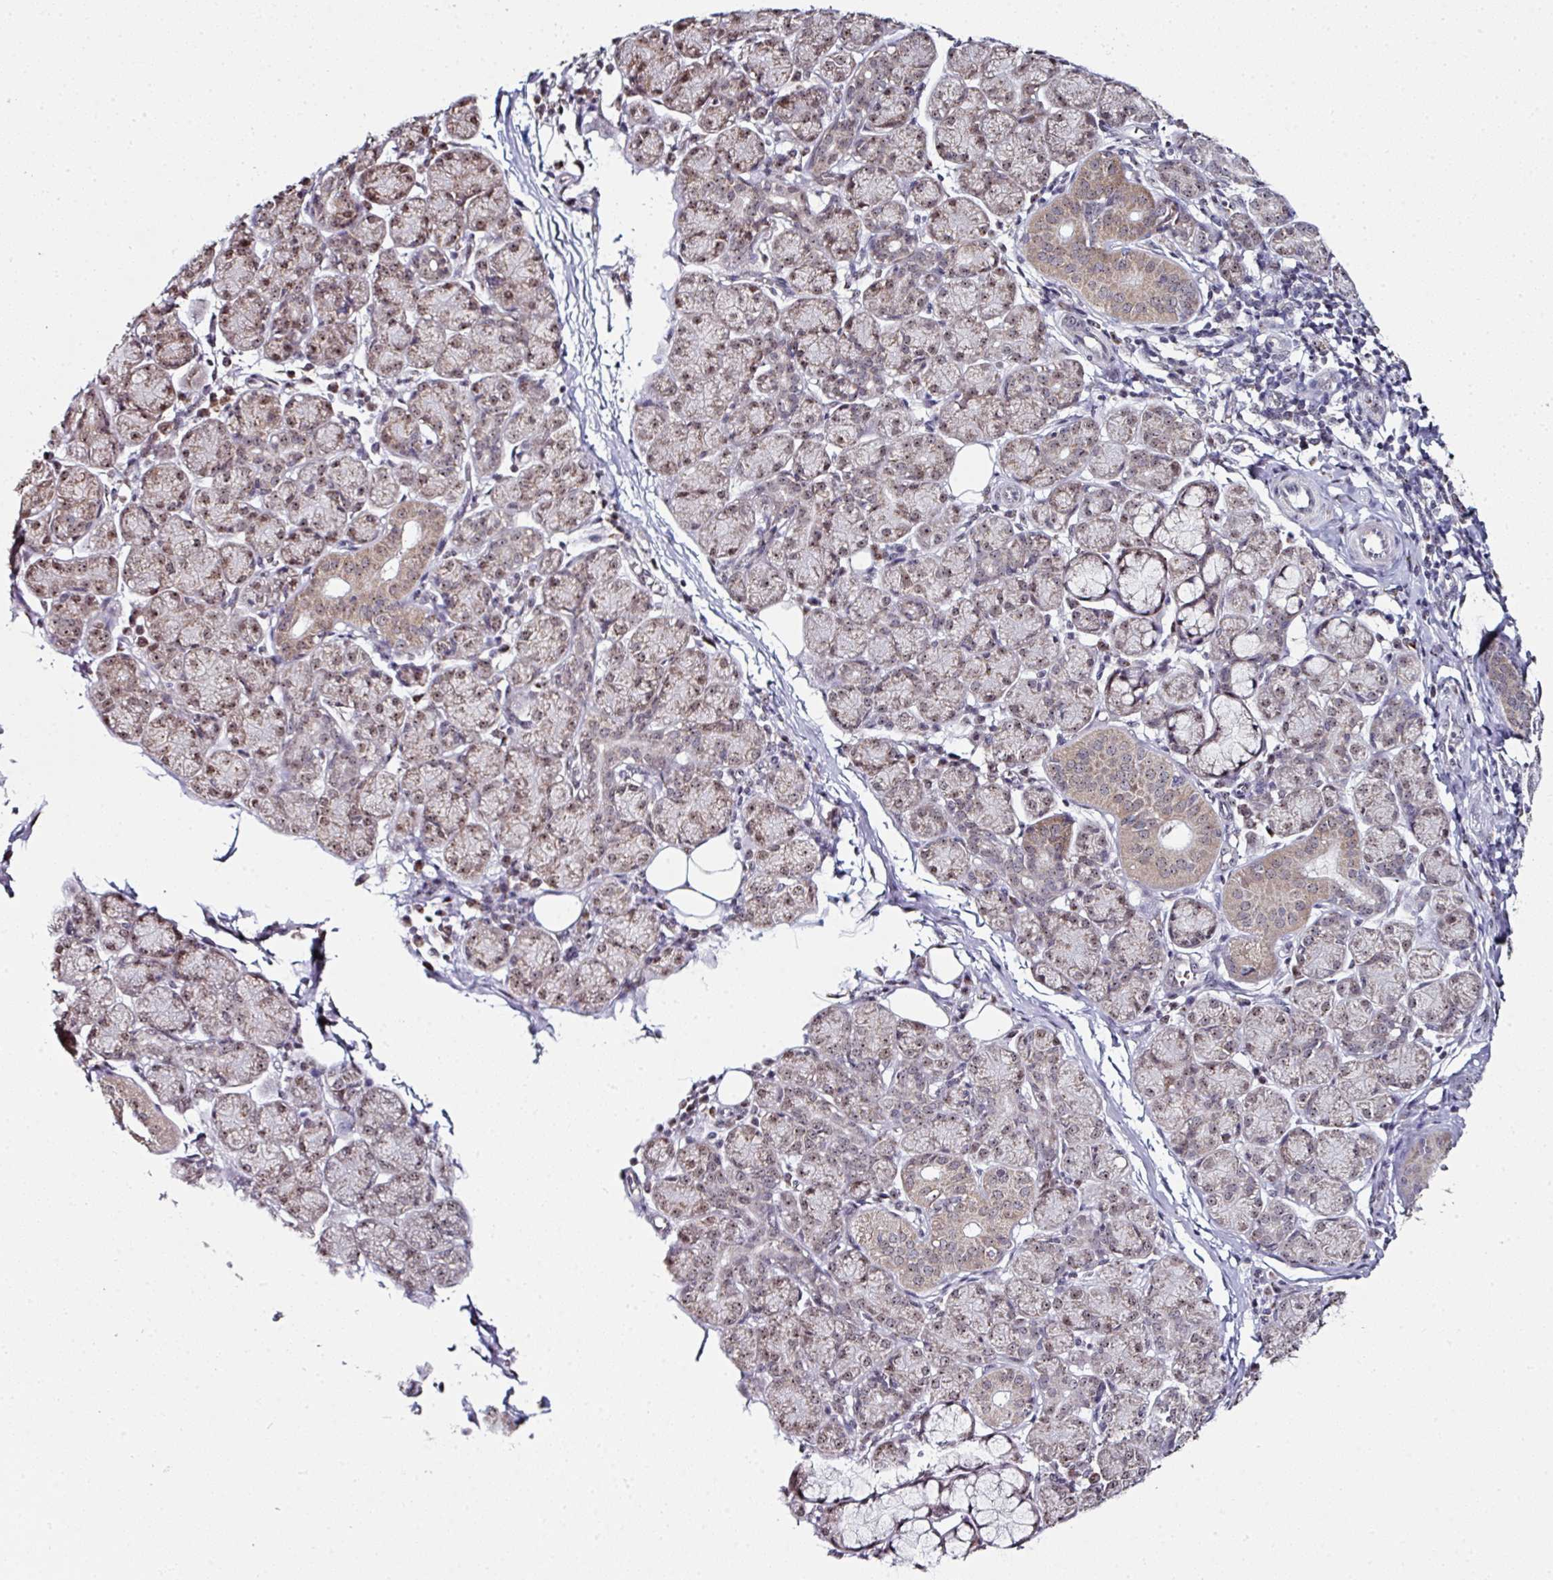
{"staining": {"intensity": "weak", "quantity": "25%-75%", "location": "cytoplasmic/membranous,nuclear"}, "tissue": "salivary gland", "cell_type": "Glandular cells", "image_type": "normal", "snomed": [{"axis": "morphology", "description": "Normal tissue, NOS"}, {"axis": "morphology", "description": "Inflammation, NOS"}, {"axis": "topography", "description": "Lymph node"}, {"axis": "topography", "description": "Salivary gland"}], "caption": "Immunohistochemistry (DAB) staining of unremarkable salivary gland exhibits weak cytoplasmic/membranous,nuclear protein positivity in approximately 25%-75% of glandular cells. The staining is performed using DAB (3,3'-diaminobenzidine) brown chromogen to label protein expression. The nuclei are counter-stained blue using hematoxylin.", "gene": "NACC2", "patient": {"sex": "male", "age": 3}}